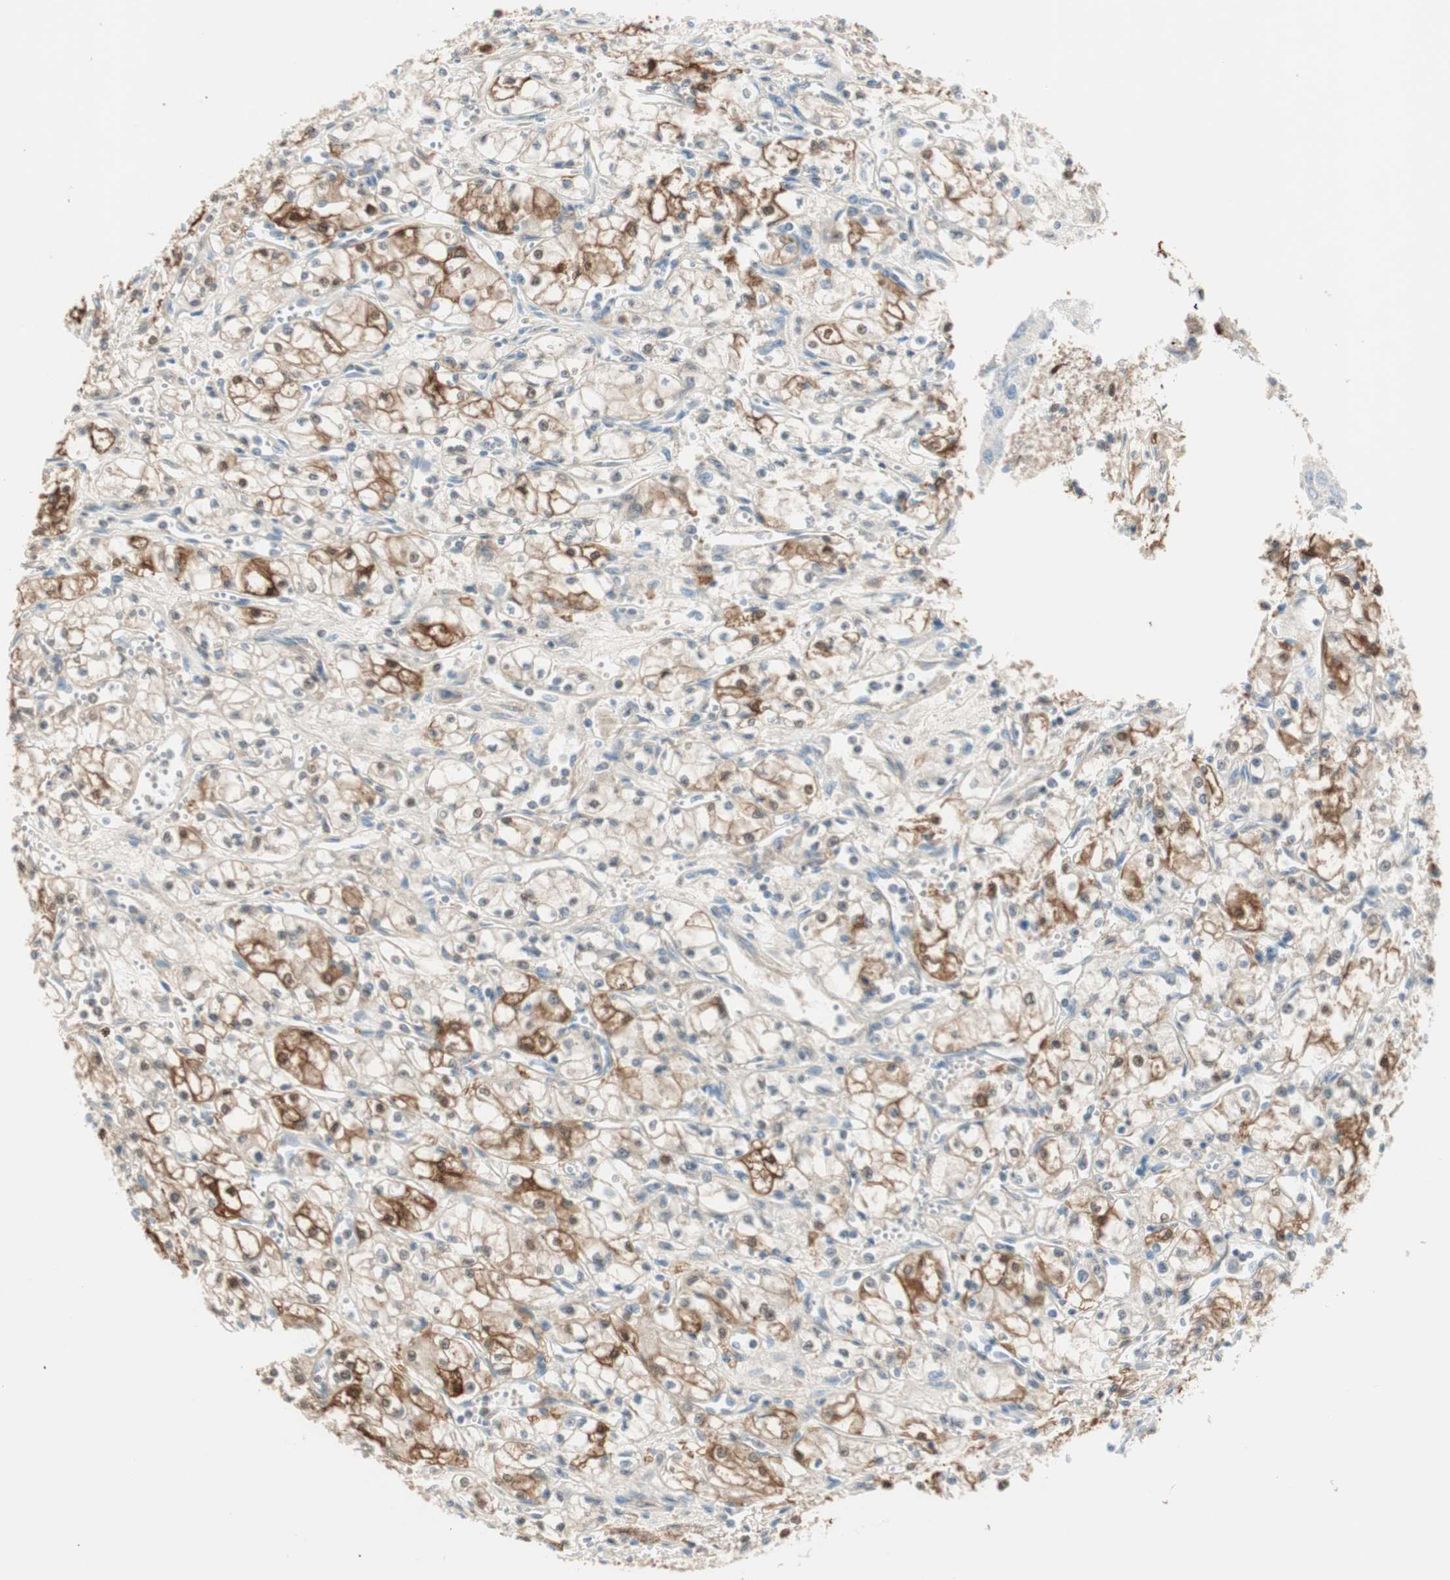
{"staining": {"intensity": "strong", "quantity": "<25%", "location": "cytoplasmic/membranous,nuclear"}, "tissue": "renal cancer", "cell_type": "Tumor cells", "image_type": "cancer", "snomed": [{"axis": "morphology", "description": "Normal tissue, NOS"}, {"axis": "morphology", "description": "Adenocarcinoma, NOS"}, {"axis": "topography", "description": "Kidney"}], "caption": "Immunohistochemistry (IHC) staining of adenocarcinoma (renal), which exhibits medium levels of strong cytoplasmic/membranous and nuclear staining in approximately <25% of tumor cells indicating strong cytoplasmic/membranous and nuclear protein staining. The staining was performed using DAB (3,3'-diaminobenzidine) (brown) for protein detection and nuclei were counterstained in hematoxylin (blue).", "gene": "CDK3", "patient": {"sex": "male", "age": 59}}